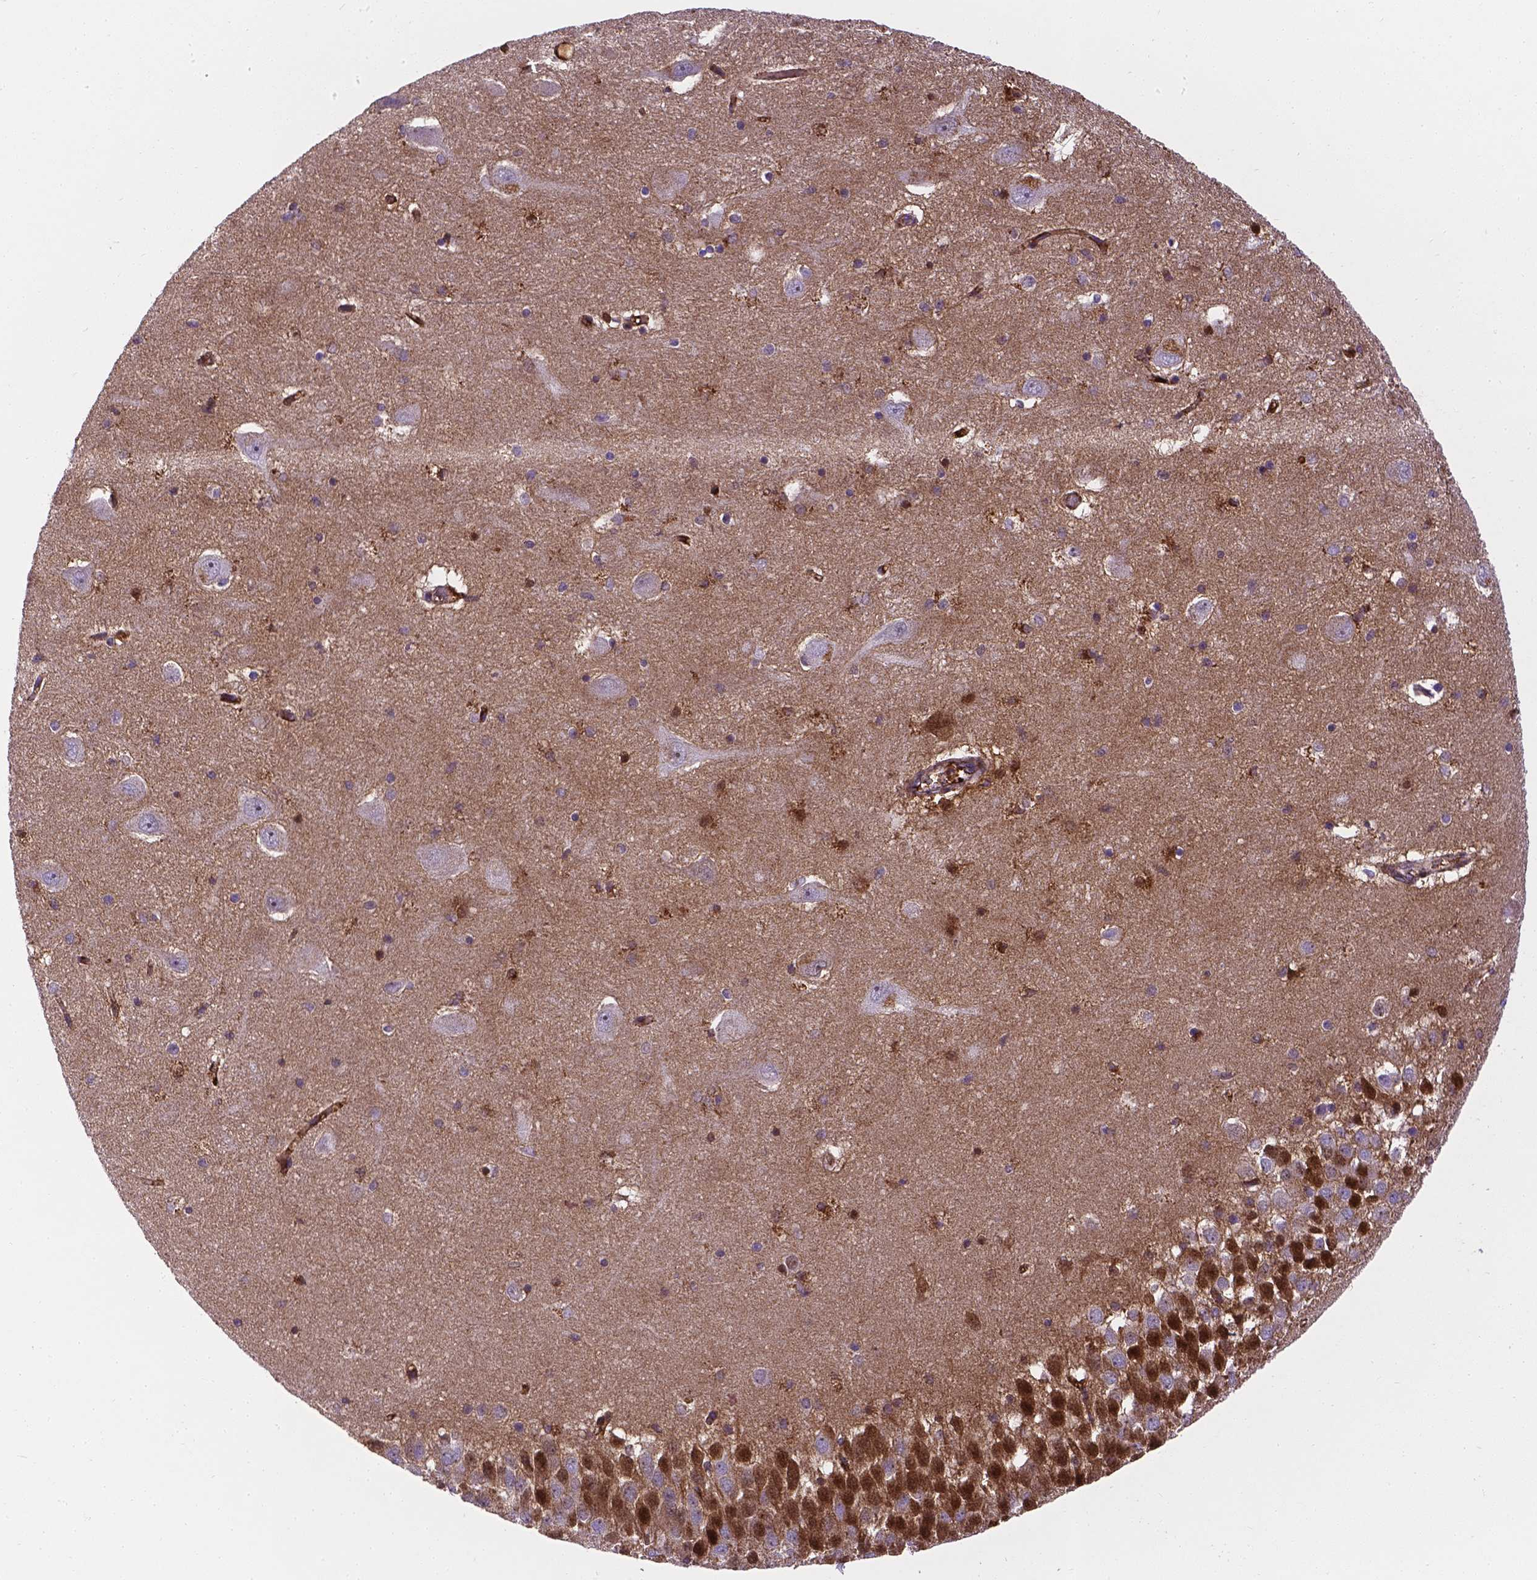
{"staining": {"intensity": "strong", "quantity": "<25%", "location": "cytoplasmic/membranous"}, "tissue": "hippocampus", "cell_type": "Glial cells", "image_type": "normal", "snomed": [{"axis": "morphology", "description": "Normal tissue, NOS"}, {"axis": "topography", "description": "Hippocampus"}], "caption": "Protein positivity by immunohistochemistry demonstrates strong cytoplasmic/membranous staining in approximately <25% of glial cells in unremarkable hippocampus. The staining was performed using DAB to visualize the protein expression in brown, while the nuclei were stained in blue with hematoxylin (Magnification: 20x).", "gene": "APOE", "patient": {"sex": "male", "age": 58}}